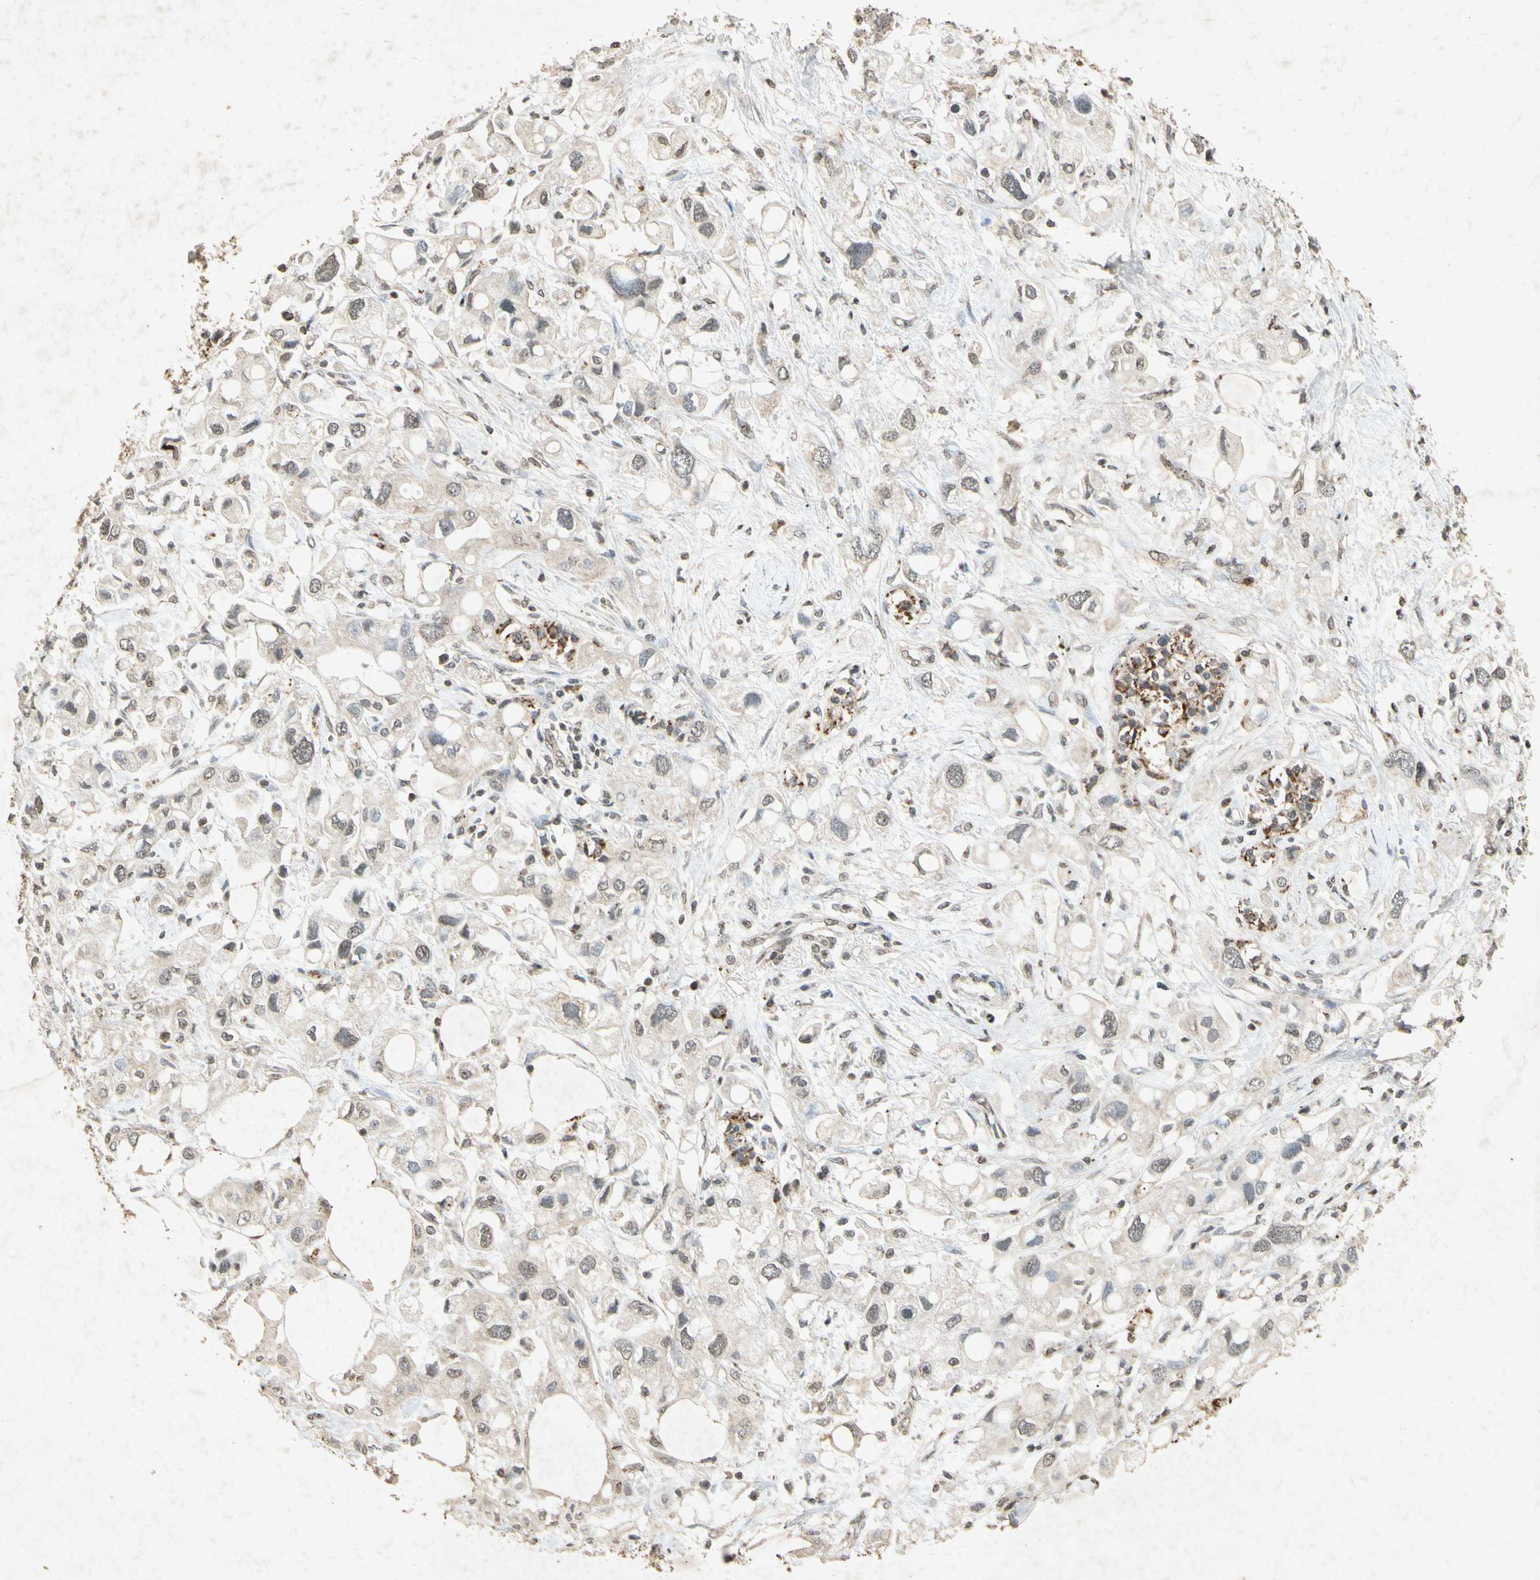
{"staining": {"intensity": "weak", "quantity": "25%-75%", "location": "cytoplasmic/membranous"}, "tissue": "pancreatic cancer", "cell_type": "Tumor cells", "image_type": "cancer", "snomed": [{"axis": "morphology", "description": "Adenocarcinoma, NOS"}, {"axis": "topography", "description": "Pancreas"}], "caption": "Brown immunohistochemical staining in adenocarcinoma (pancreatic) displays weak cytoplasmic/membranous expression in approximately 25%-75% of tumor cells.", "gene": "MSRB1", "patient": {"sex": "female", "age": 56}}